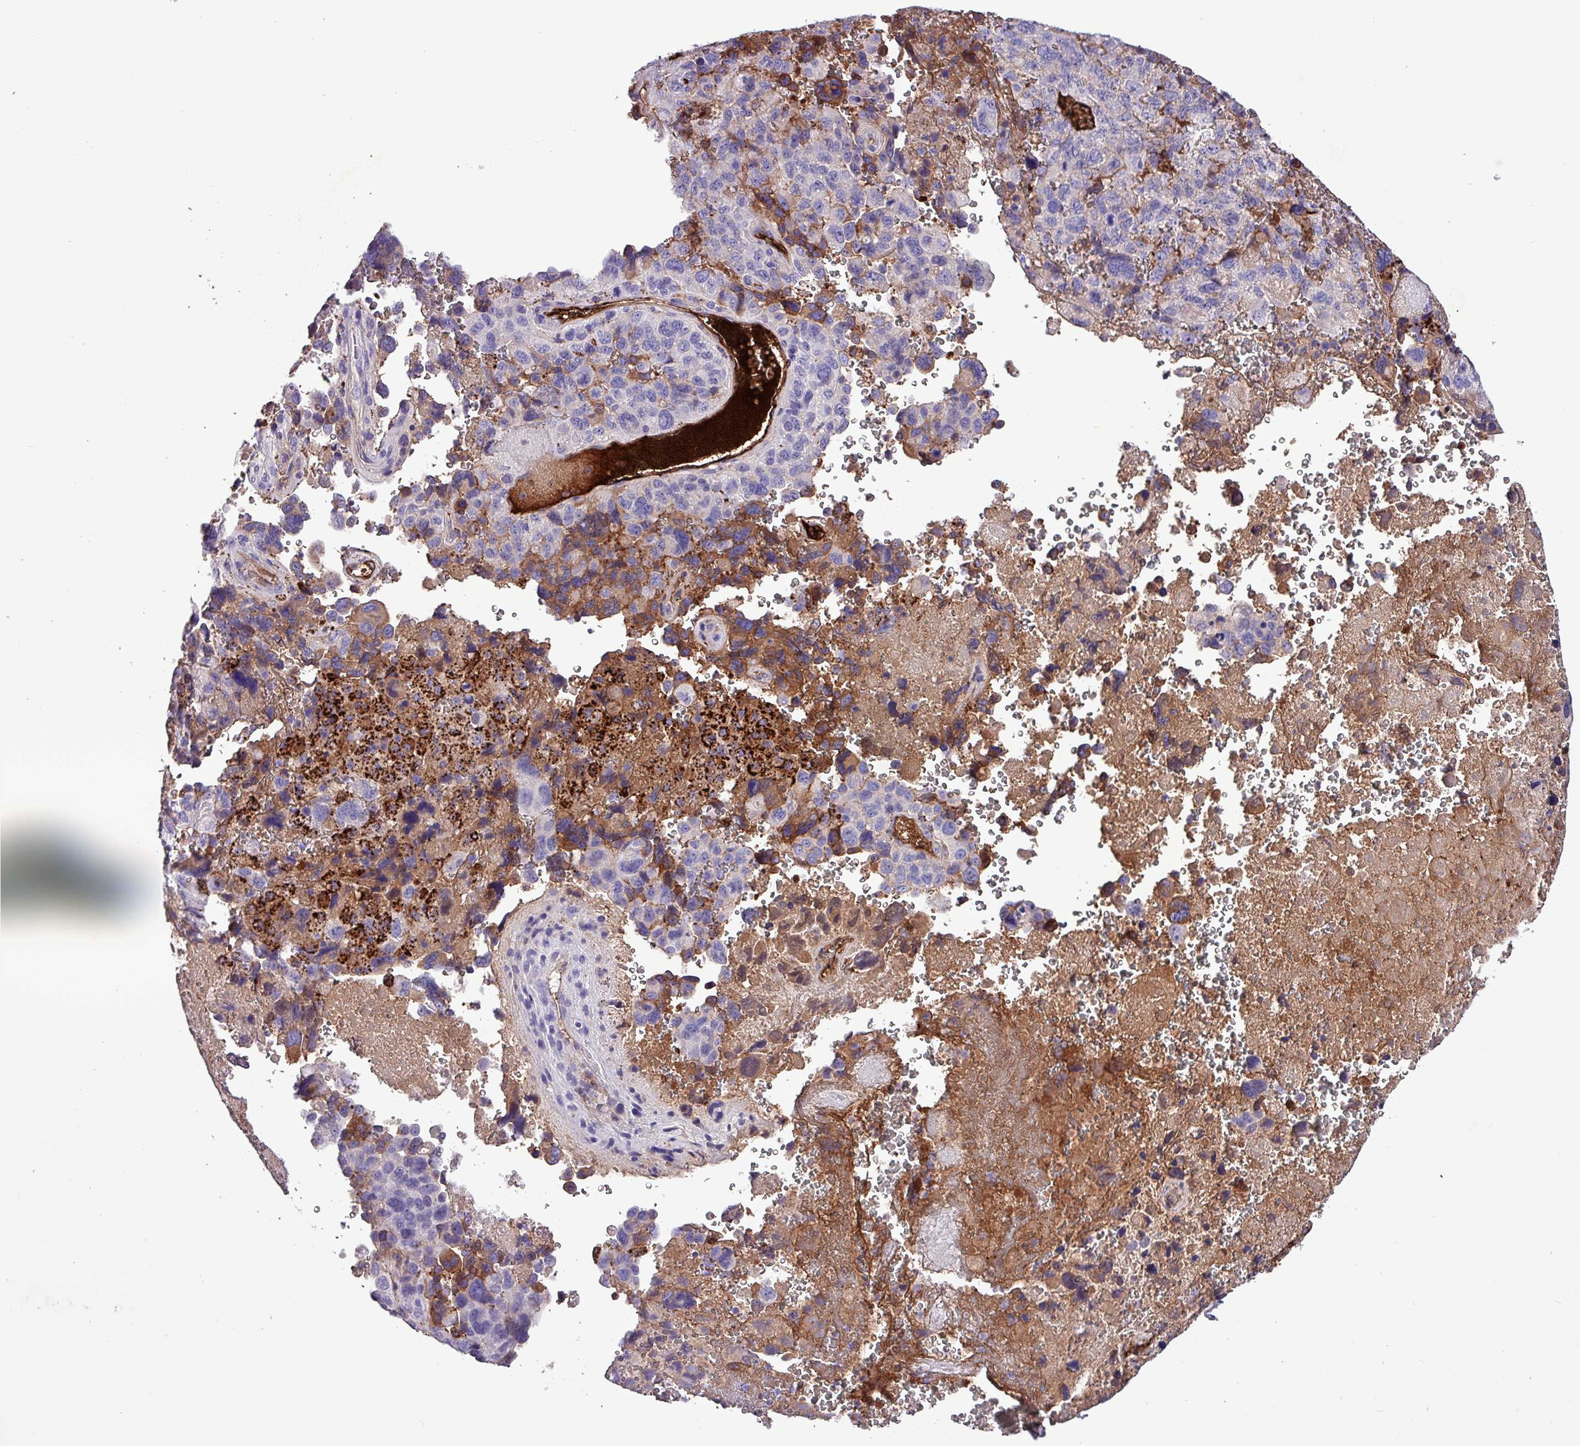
{"staining": {"intensity": "moderate", "quantity": "25%-75%", "location": "cytoplasmic/membranous,nuclear"}, "tissue": "lung cancer", "cell_type": "Tumor cells", "image_type": "cancer", "snomed": [{"axis": "morphology", "description": "Adenocarcinoma, NOS"}, {"axis": "topography", "description": "Lung"}], "caption": "About 25%-75% of tumor cells in adenocarcinoma (lung) exhibit moderate cytoplasmic/membranous and nuclear protein positivity as visualized by brown immunohistochemical staining.", "gene": "HP", "patient": {"sex": "male", "age": 67}}